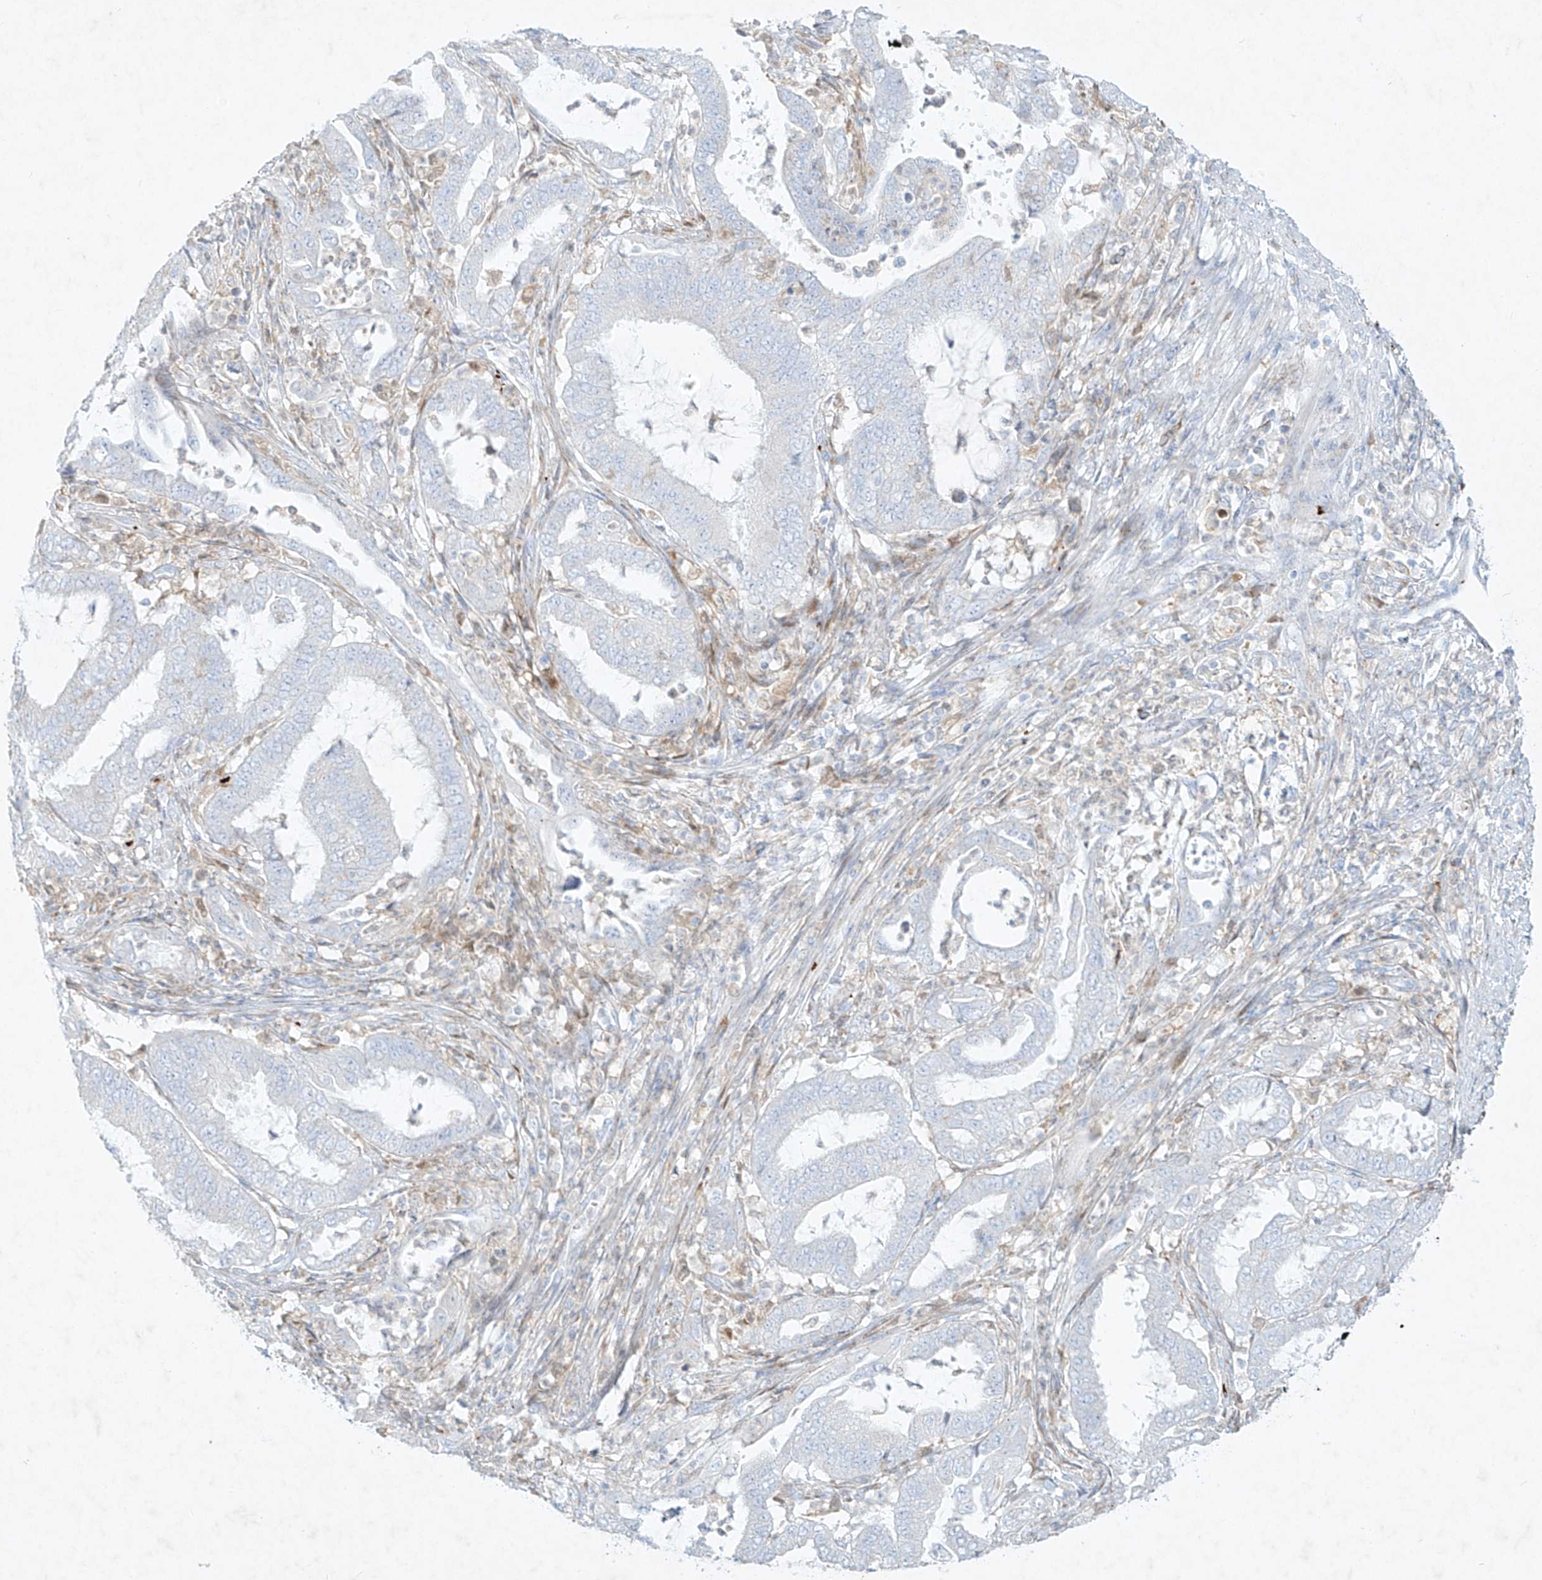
{"staining": {"intensity": "negative", "quantity": "none", "location": "none"}, "tissue": "endometrial cancer", "cell_type": "Tumor cells", "image_type": "cancer", "snomed": [{"axis": "morphology", "description": "Adenocarcinoma, NOS"}, {"axis": "topography", "description": "Endometrium"}], "caption": "Image shows no protein expression in tumor cells of endometrial cancer tissue. Brightfield microscopy of immunohistochemistry stained with DAB (3,3'-diaminobenzidine) (brown) and hematoxylin (blue), captured at high magnification.", "gene": "PLEK", "patient": {"sex": "female", "age": 51}}